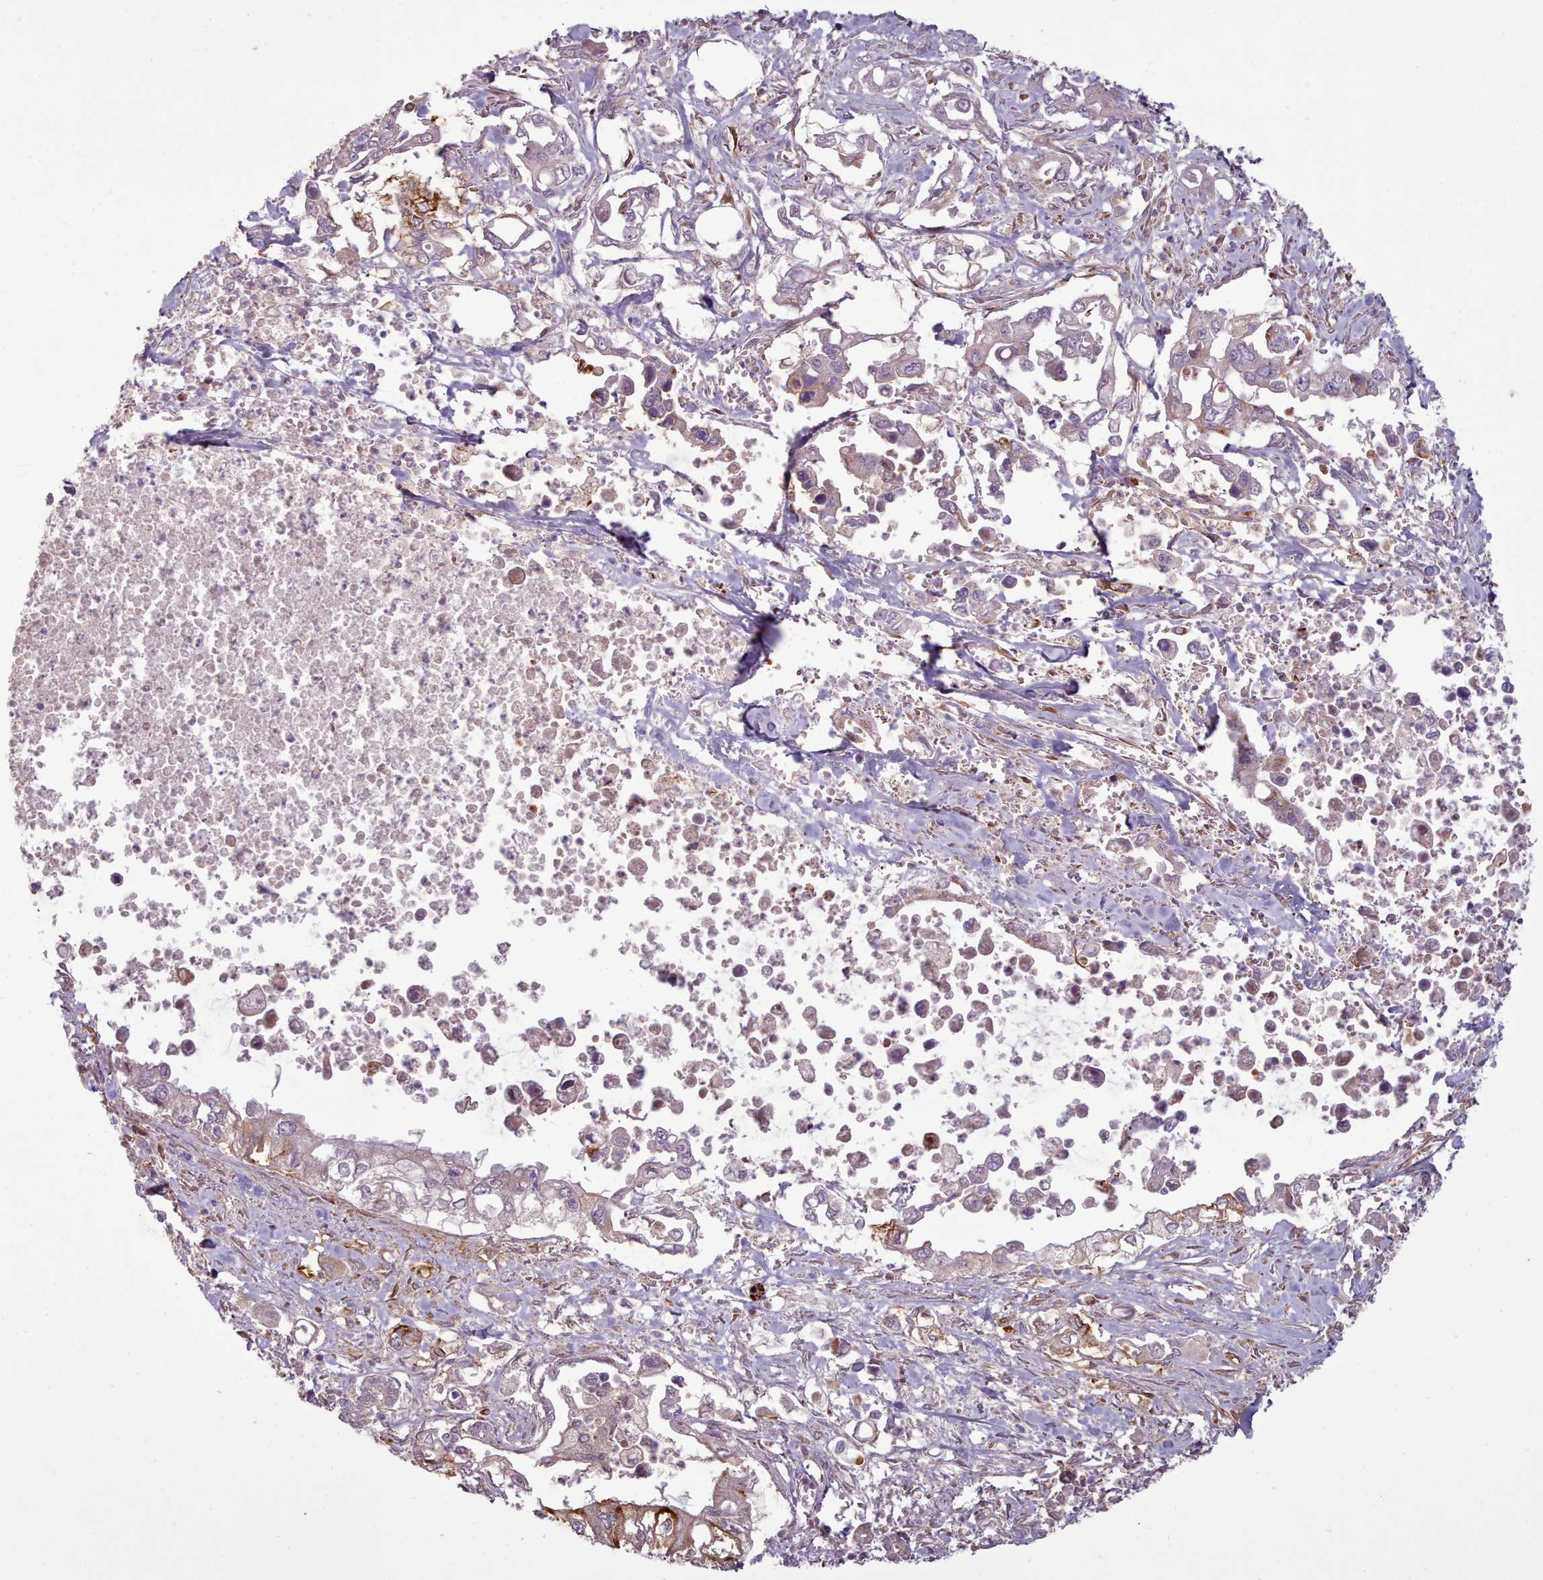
{"staining": {"intensity": "negative", "quantity": "none", "location": "none"}, "tissue": "pancreatic cancer", "cell_type": "Tumor cells", "image_type": "cancer", "snomed": [{"axis": "morphology", "description": "Adenocarcinoma, NOS"}, {"axis": "topography", "description": "Pancreas"}], "caption": "The immunohistochemistry (IHC) photomicrograph has no significant expression in tumor cells of pancreatic cancer tissue.", "gene": "GBGT1", "patient": {"sex": "male", "age": 61}}